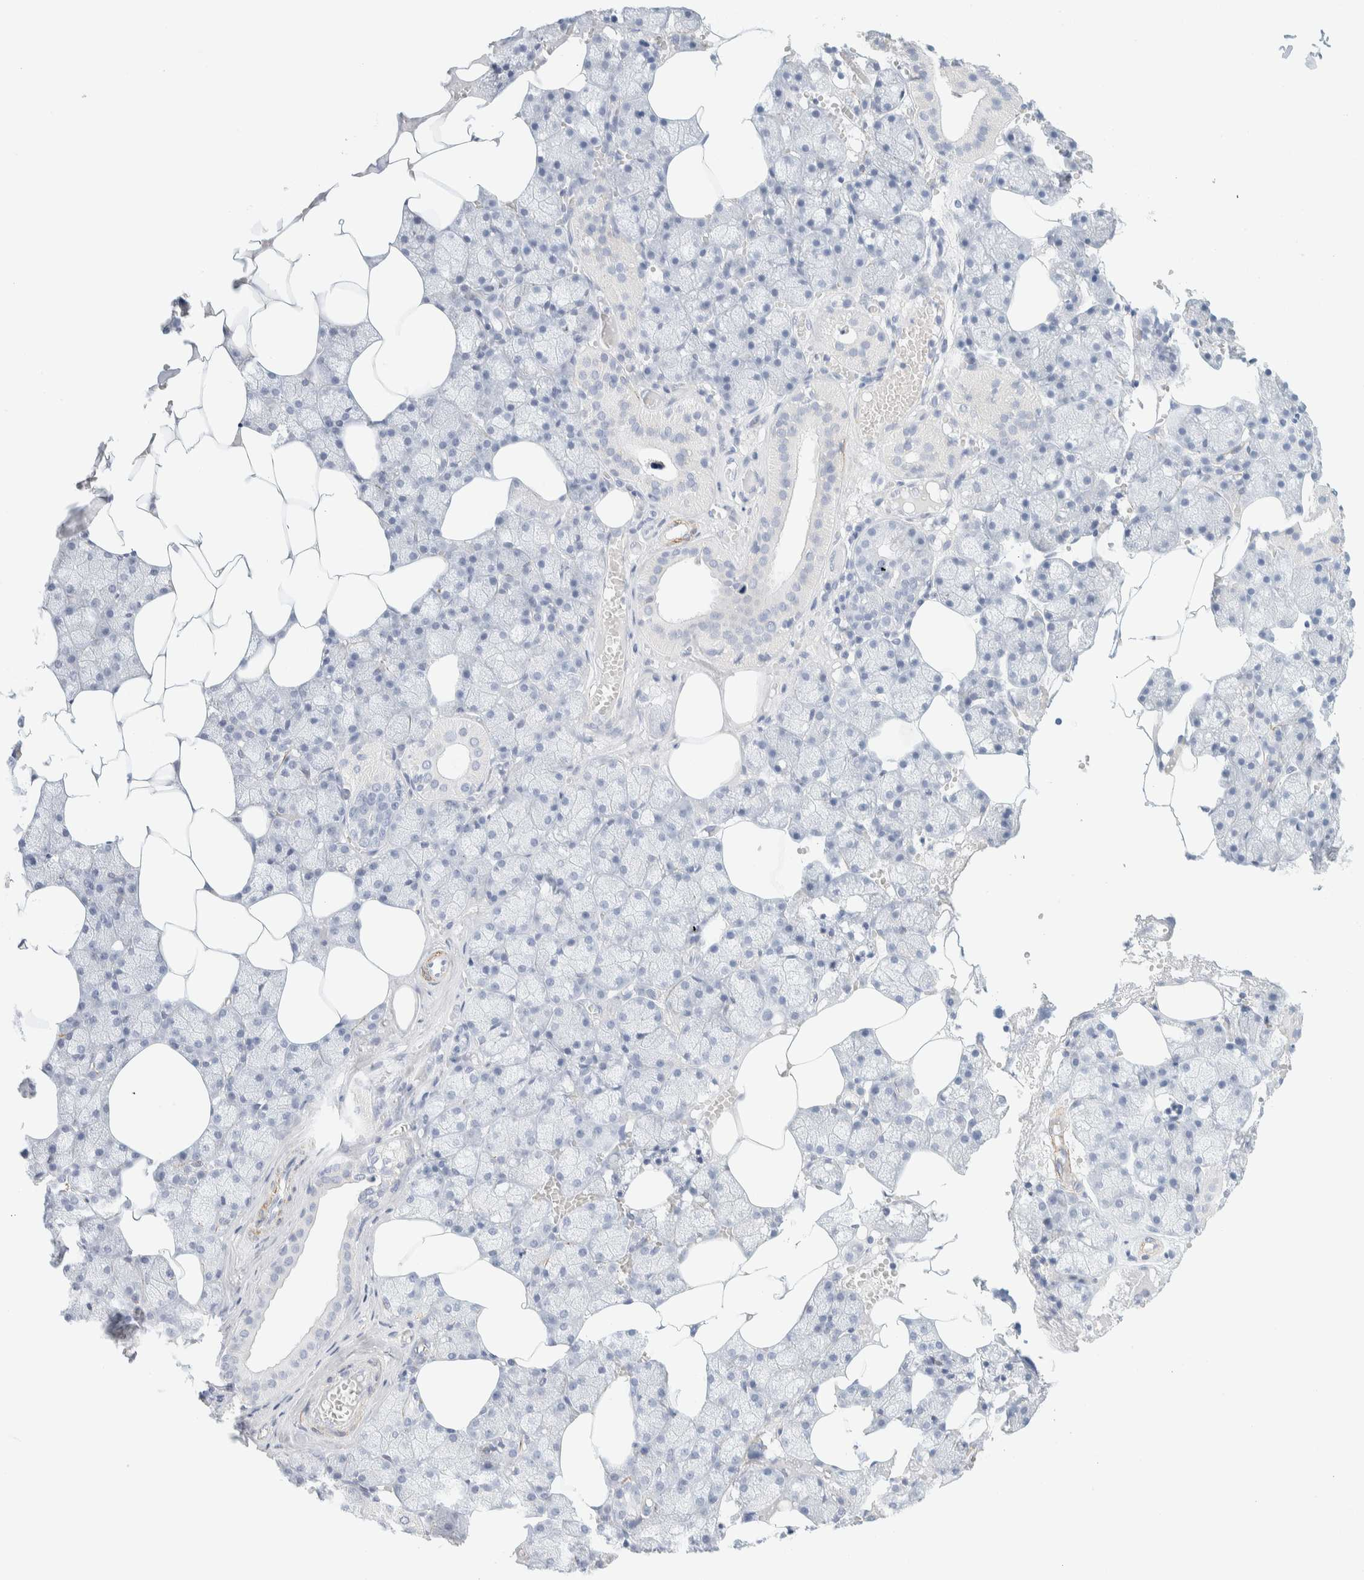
{"staining": {"intensity": "negative", "quantity": "none", "location": "none"}, "tissue": "salivary gland", "cell_type": "Glandular cells", "image_type": "normal", "snomed": [{"axis": "morphology", "description": "Normal tissue, NOS"}, {"axis": "topography", "description": "Salivary gland"}], "caption": "A micrograph of human salivary gland is negative for staining in glandular cells. The staining is performed using DAB (3,3'-diaminobenzidine) brown chromogen with nuclei counter-stained in using hematoxylin.", "gene": "AFMID", "patient": {"sex": "male", "age": 62}}